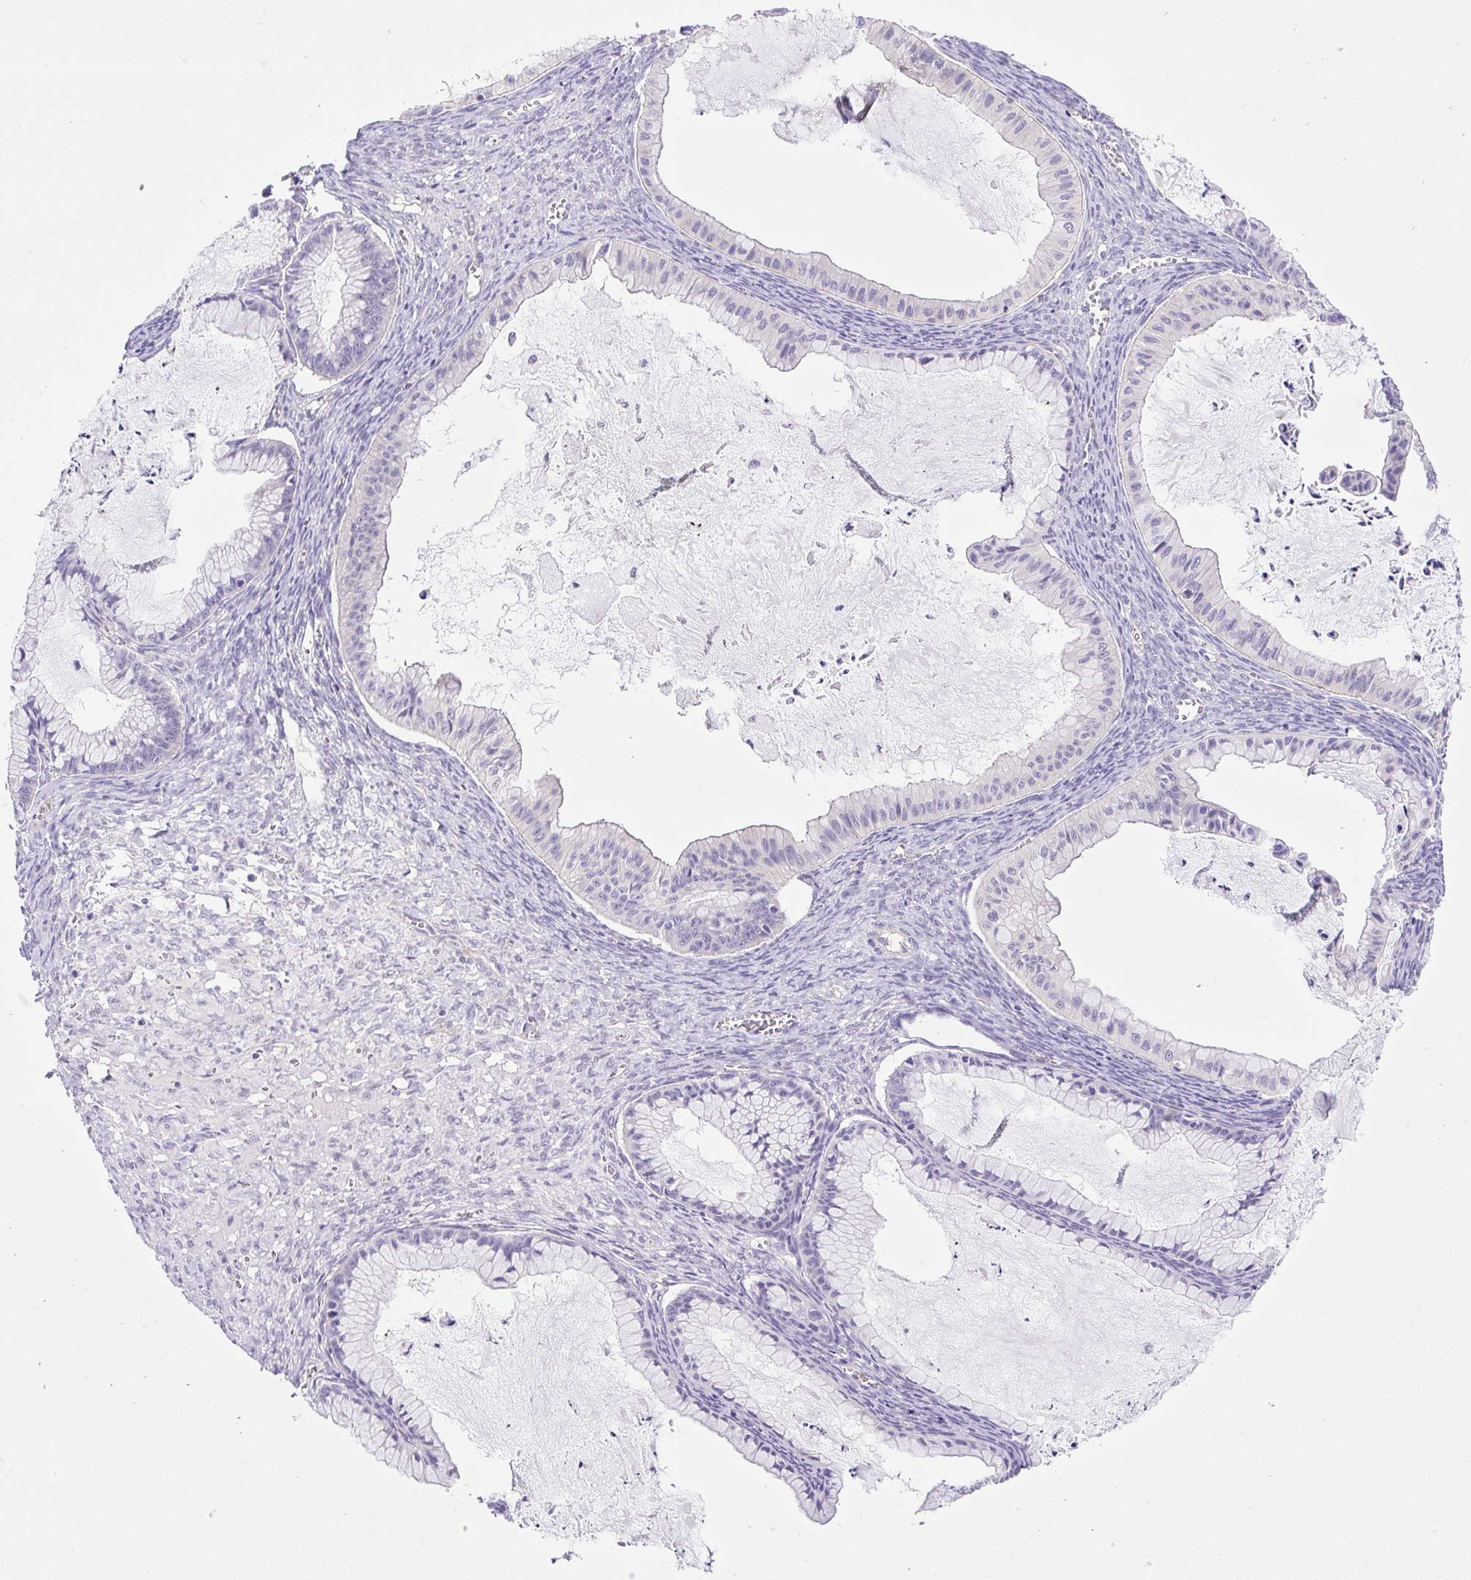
{"staining": {"intensity": "negative", "quantity": "none", "location": "none"}, "tissue": "ovarian cancer", "cell_type": "Tumor cells", "image_type": "cancer", "snomed": [{"axis": "morphology", "description": "Cystadenocarcinoma, mucinous, NOS"}, {"axis": "topography", "description": "Ovary"}], "caption": "There is no significant expression in tumor cells of ovarian mucinous cystadenocarcinoma.", "gene": "FAM177B", "patient": {"sex": "female", "age": 72}}